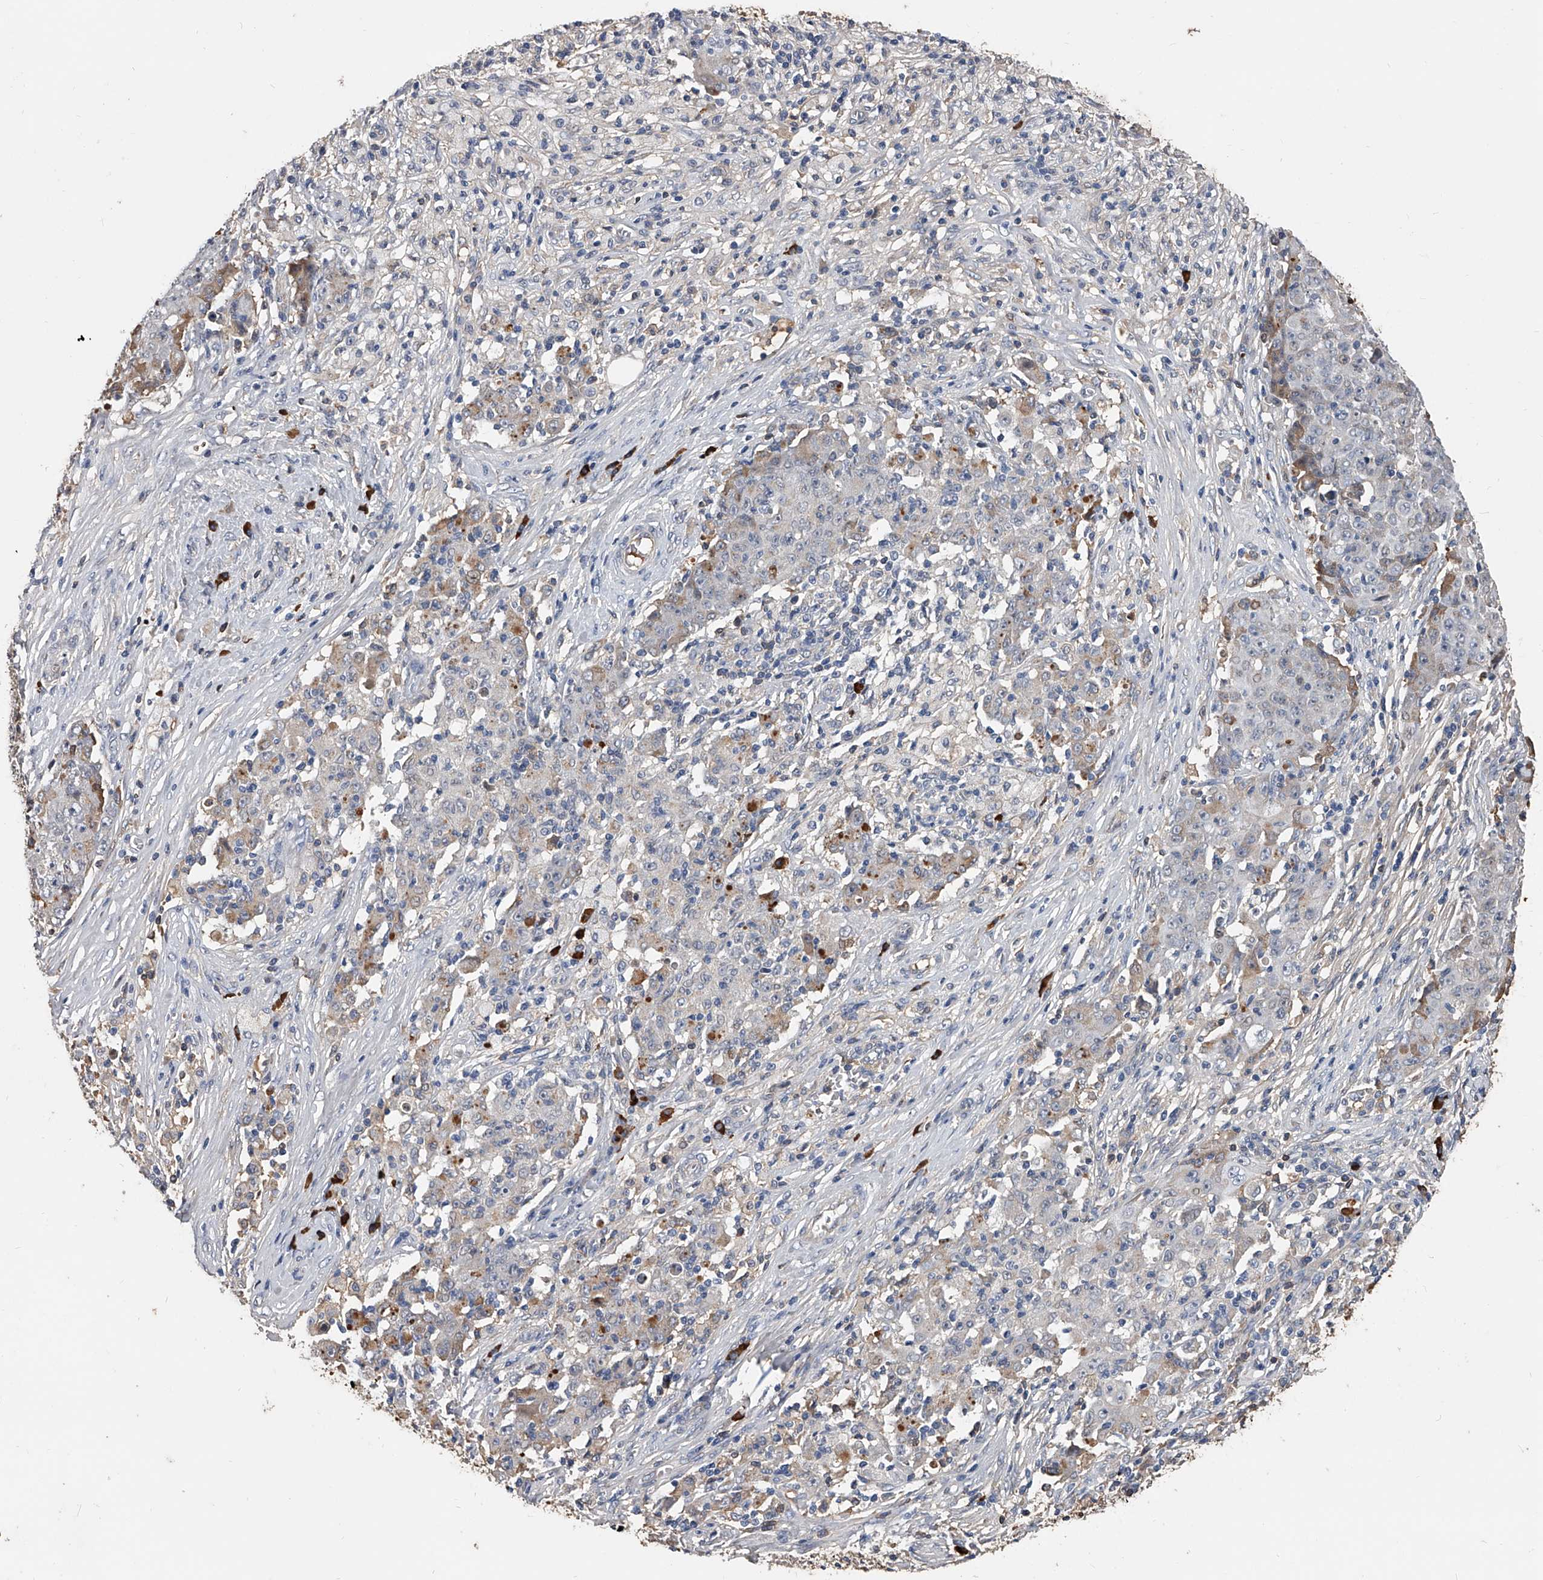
{"staining": {"intensity": "negative", "quantity": "none", "location": "none"}, "tissue": "ovarian cancer", "cell_type": "Tumor cells", "image_type": "cancer", "snomed": [{"axis": "morphology", "description": "Carcinoma, endometroid"}, {"axis": "topography", "description": "Ovary"}], "caption": "The immunohistochemistry (IHC) image has no significant expression in tumor cells of ovarian cancer tissue. (DAB IHC with hematoxylin counter stain).", "gene": "ZNF25", "patient": {"sex": "female", "age": 42}}